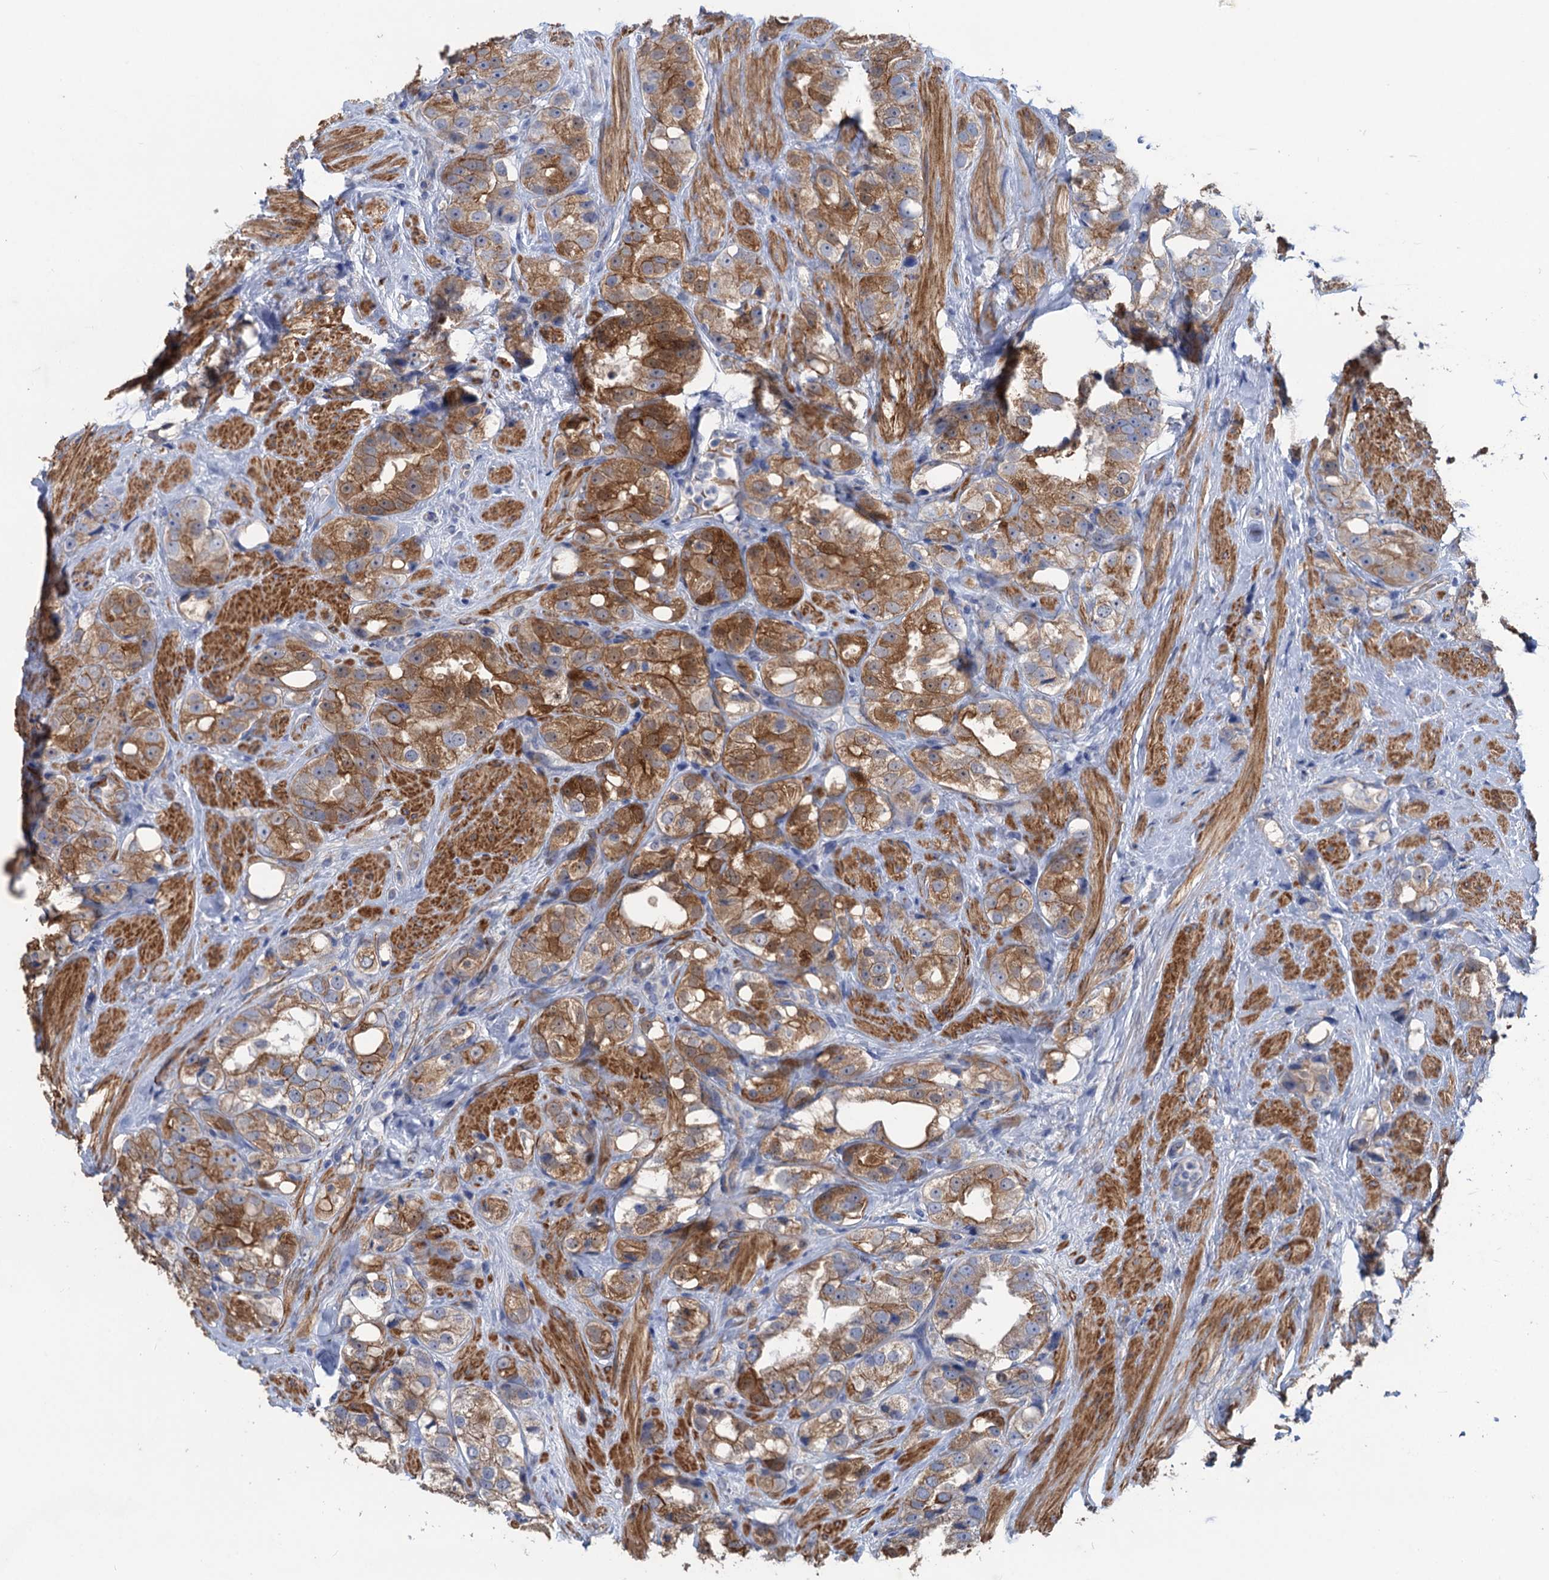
{"staining": {"intensity": "strong", "quantity": "25%-75%", "location": "cytoplasmic/membranous"}, "tissue": "prostate cancer", "cell_type": "Tumor cells", "image_type": "cancer", "snomed": [{"axis": "morphology", "description": "Adenocarcinoma, NOS"}, {"axis": "topography", "description": "Prostate"}], "caption": "Prostate cancer (adenocarcinoma) stained for a protein (brown) reveals strong cytoplasmic/membranous positive positivity in approximately 25%-75% of tumor cells.", "gene": "SMCO3", "patient": {"sex": "male", "age": 79}}